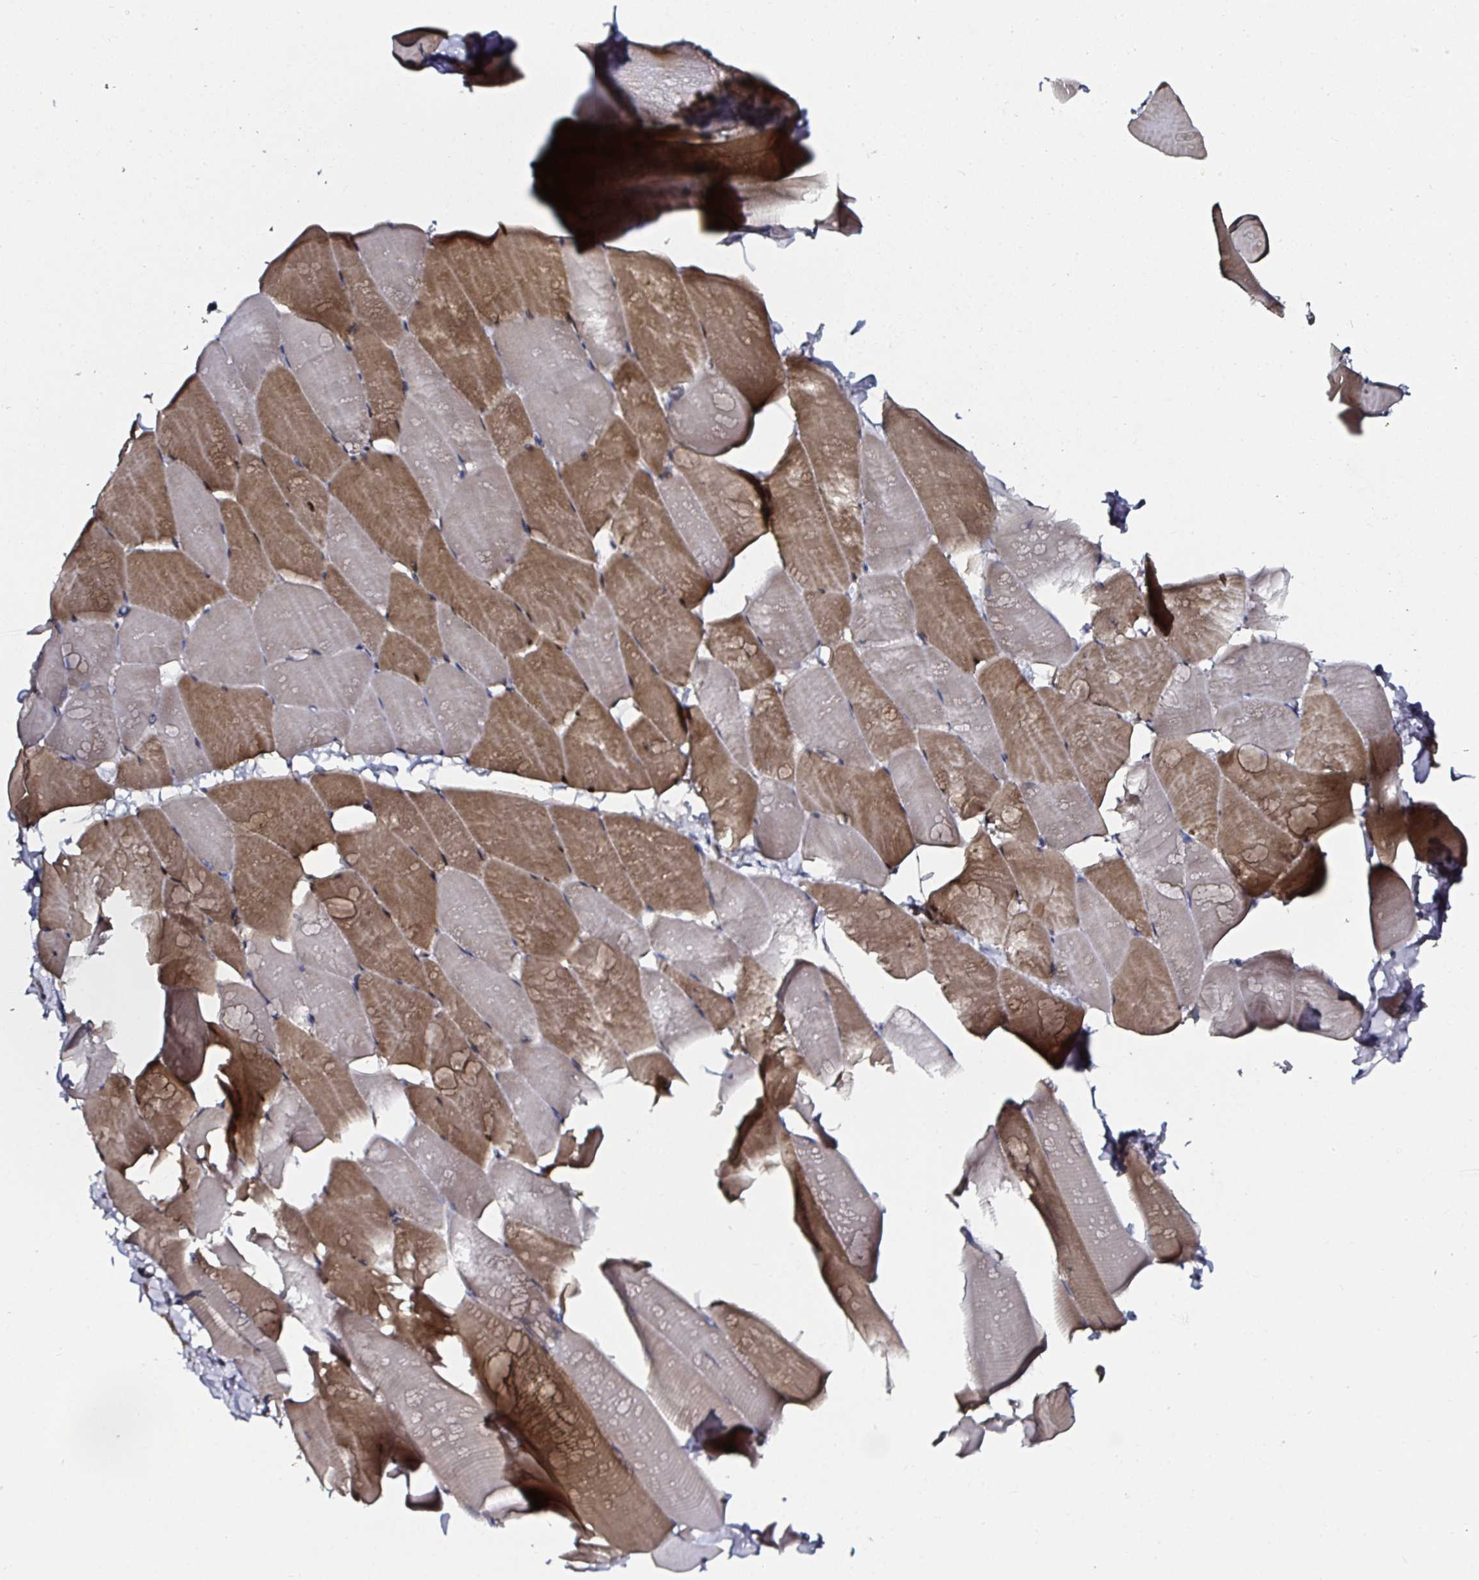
{"staining": {"intensity": "moderate", "quantity": "25%-75%", "location": "cytoplasmic/membranous"}, "tissue": "skeletal muscle", "cell_type": "Myocytes", "image_type": "normal", "snomed": [{"axis": "morphology", "description": "Normal tissue, NOS"}, {"axis": "topography", "description": "Skeletal muscle"}], "caption": "Unremarkable skeletal muscle exhibits moderate cytoplasmic/membranous expression in approximately 25%-75% of myocytes (DAB = brown stain, brightfield microscopy at high magnification)..", "gene": "ATAD3A", "patient": {"sex": "male", "age": 25}}